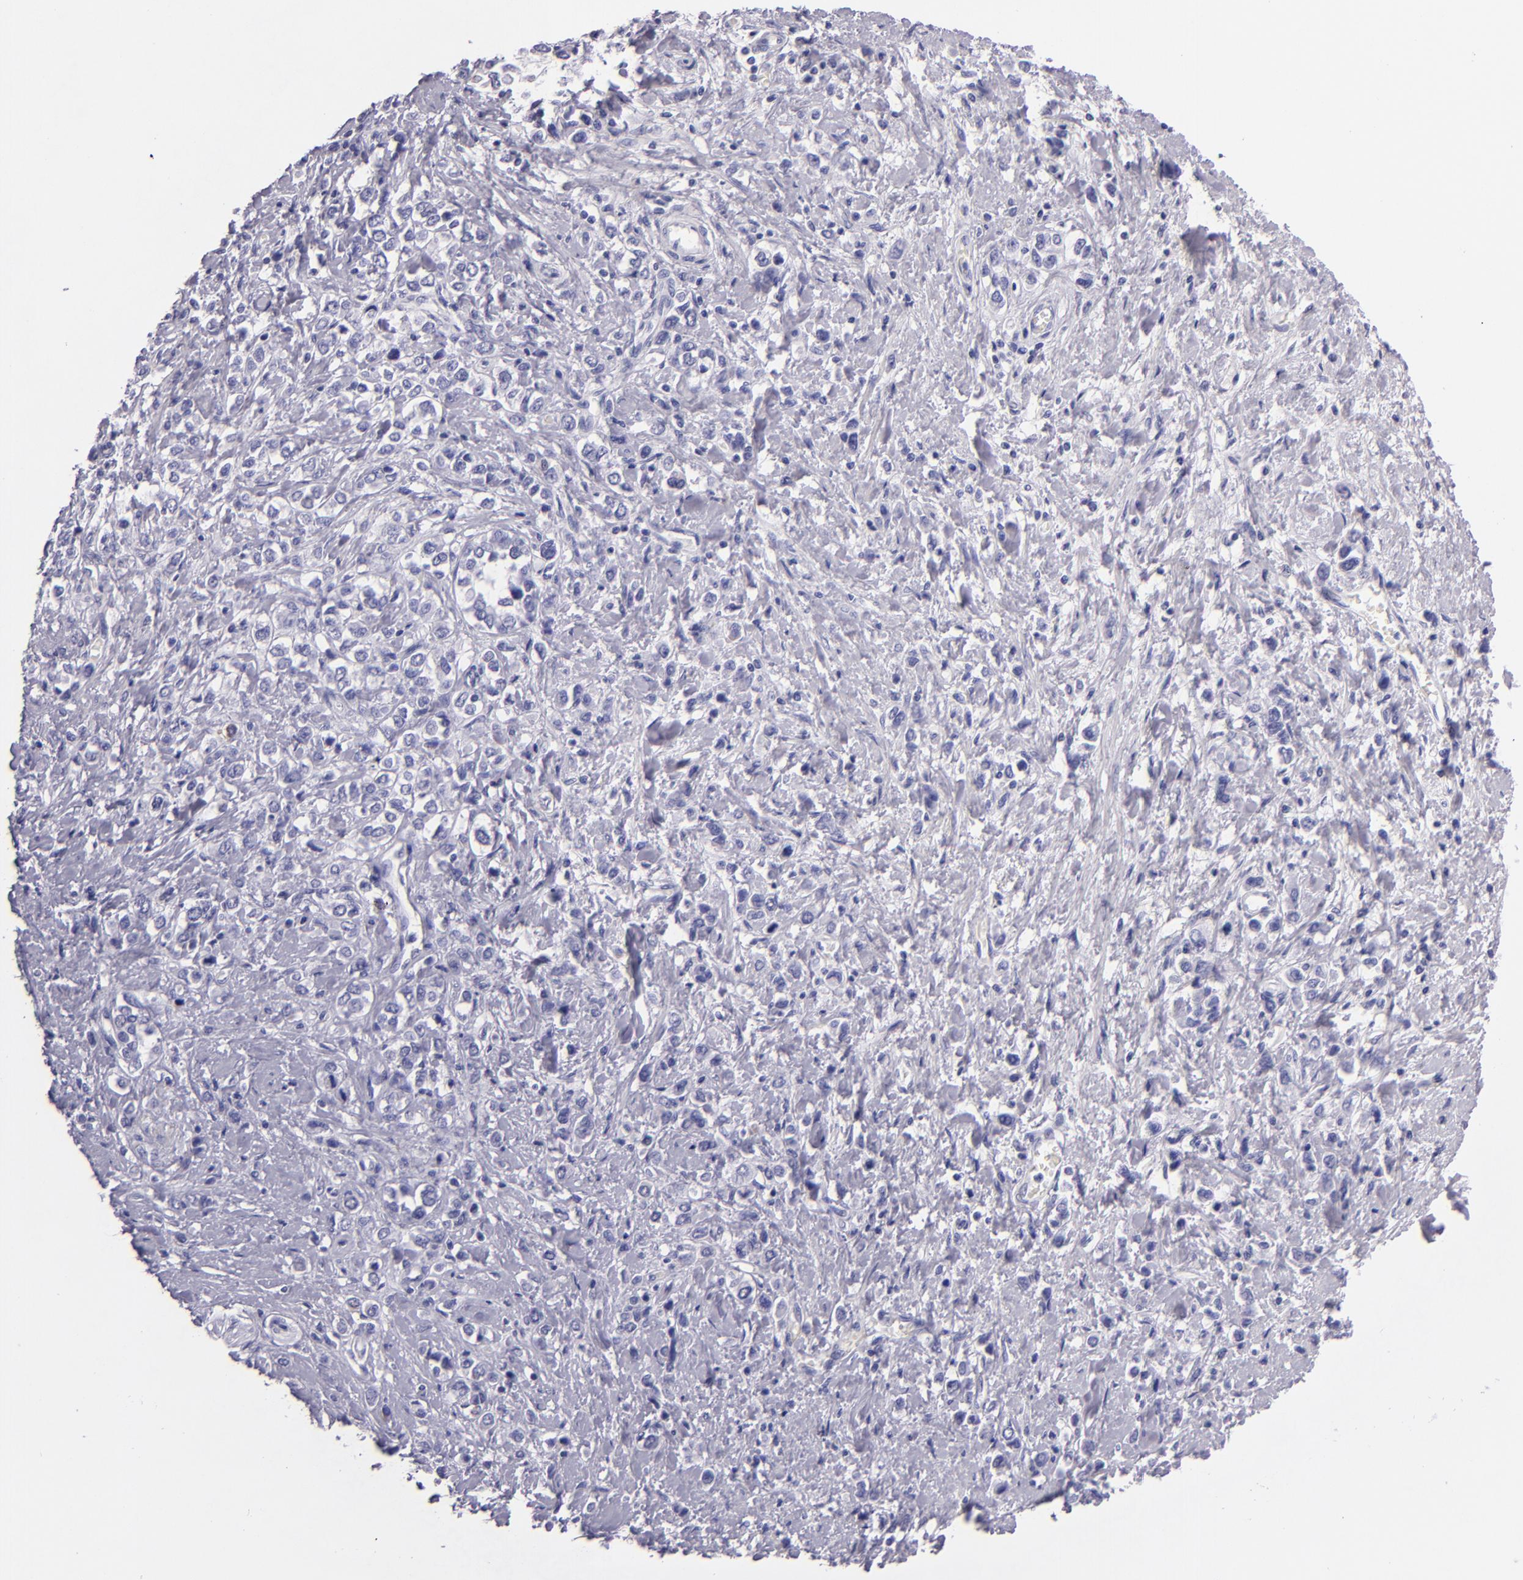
{"staining": {"intensity": "negative", "quantity": "none", "location": "none"}, "tissue": "stomach cancer", "cell_type": "Tumor cells", "image_type": "cancer", "snomed": [{"axis": "morphology", "description": "Adenocarcinoma, NOS"}, {"axis": "topography", "description": "Stomach, upper"}], "caption": "Tumor cells are negative for brown protein staining in stomach adenocarcinoma.", "gene": "MUC5AC", "patient": {"sex": "male", "age": 76}}